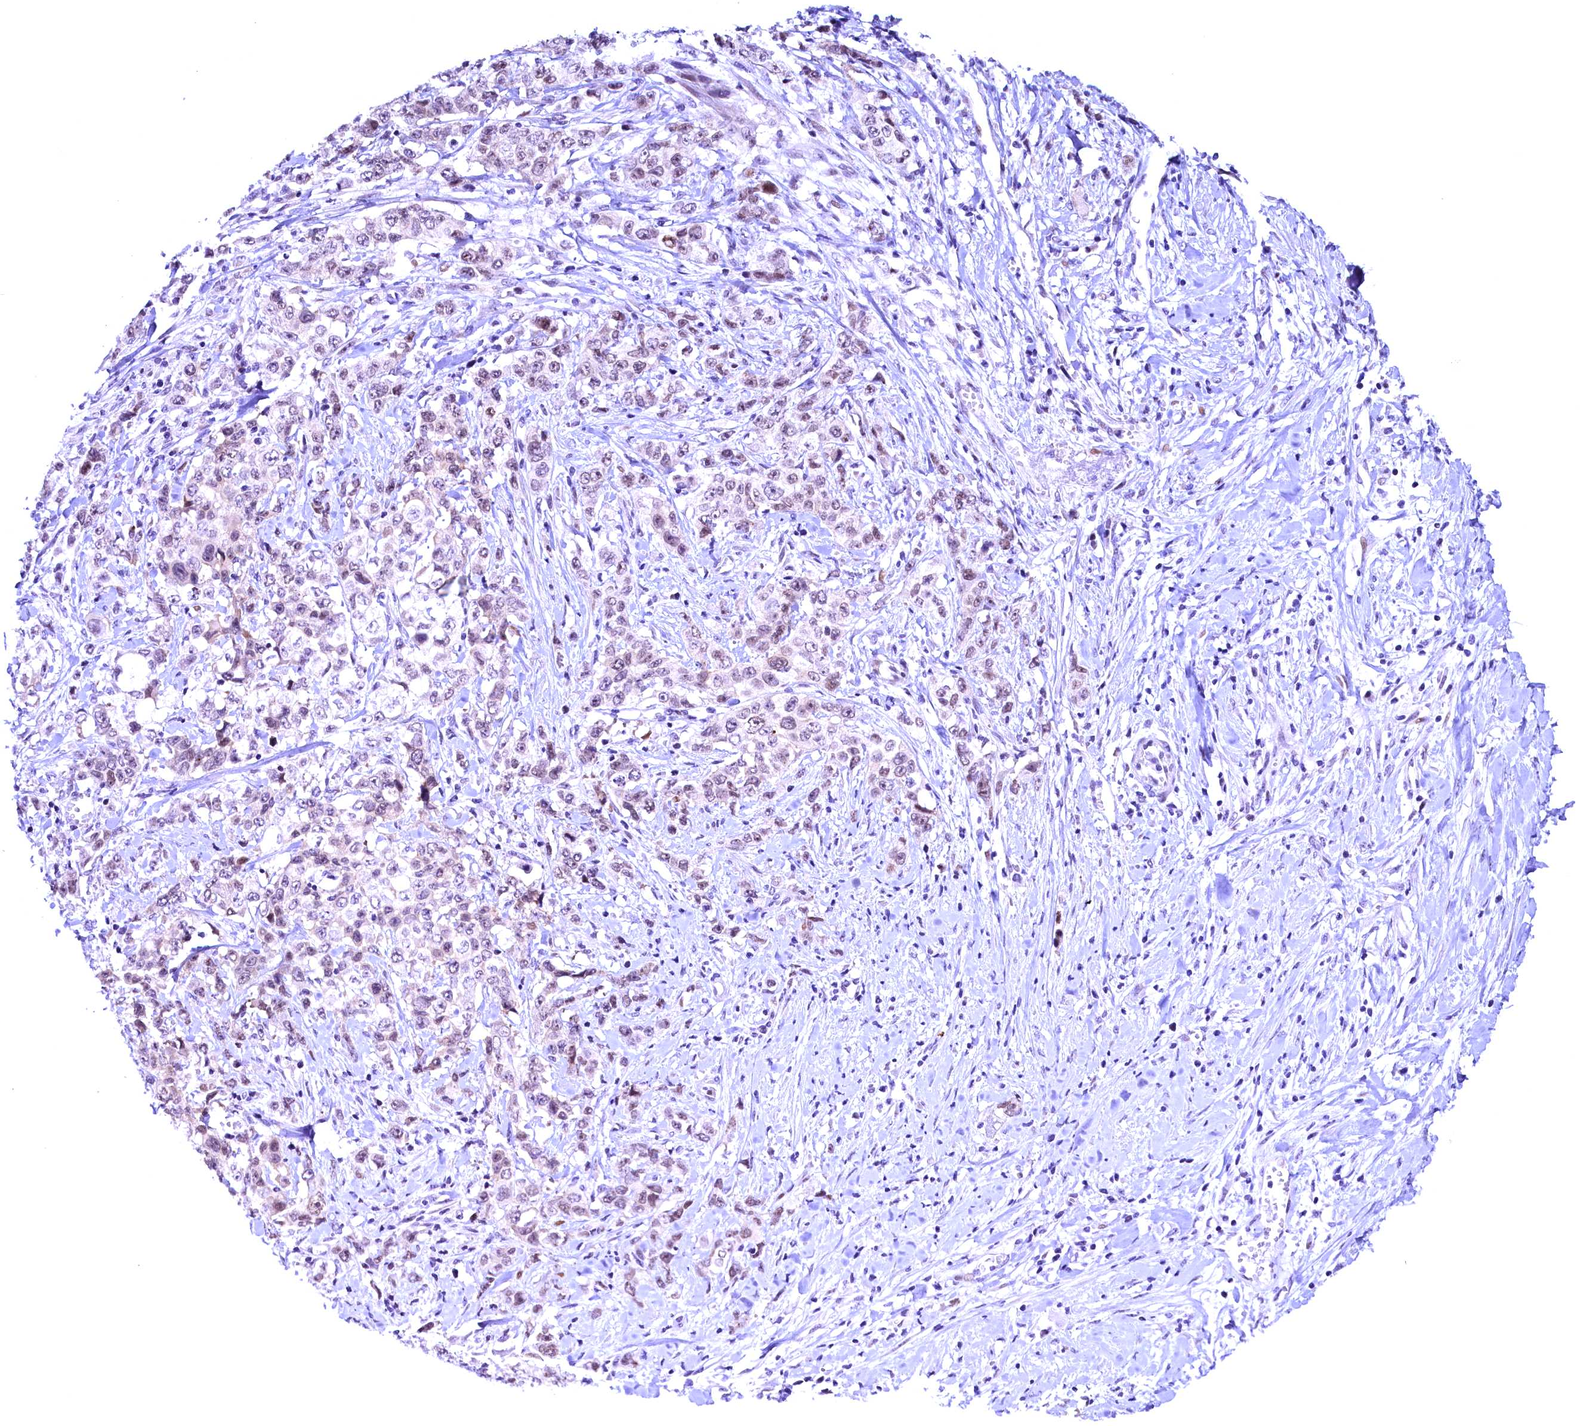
{"staining": {"intensity": "weak", "quantity": "<25%", "location": "nuclear"}, "tissue": "stomach cancer", "cell_type": "Tumor cells", "image_type": "cancer", "snomed": [{"axis": "morphology", "description": "Adenocarcinoma, NOS"}, {"axis": "topography", "description": "Stomach, upper"}], "caption": "This is a image of immunohistochemistry staining of stomach adenocarcinoma, which shows no expression in tumor cells. (DAB IHC visualized using brightfield microscopy, high magnification).", "gene": "CCDC106", "patient": {"sex": "male", "age": 62}}